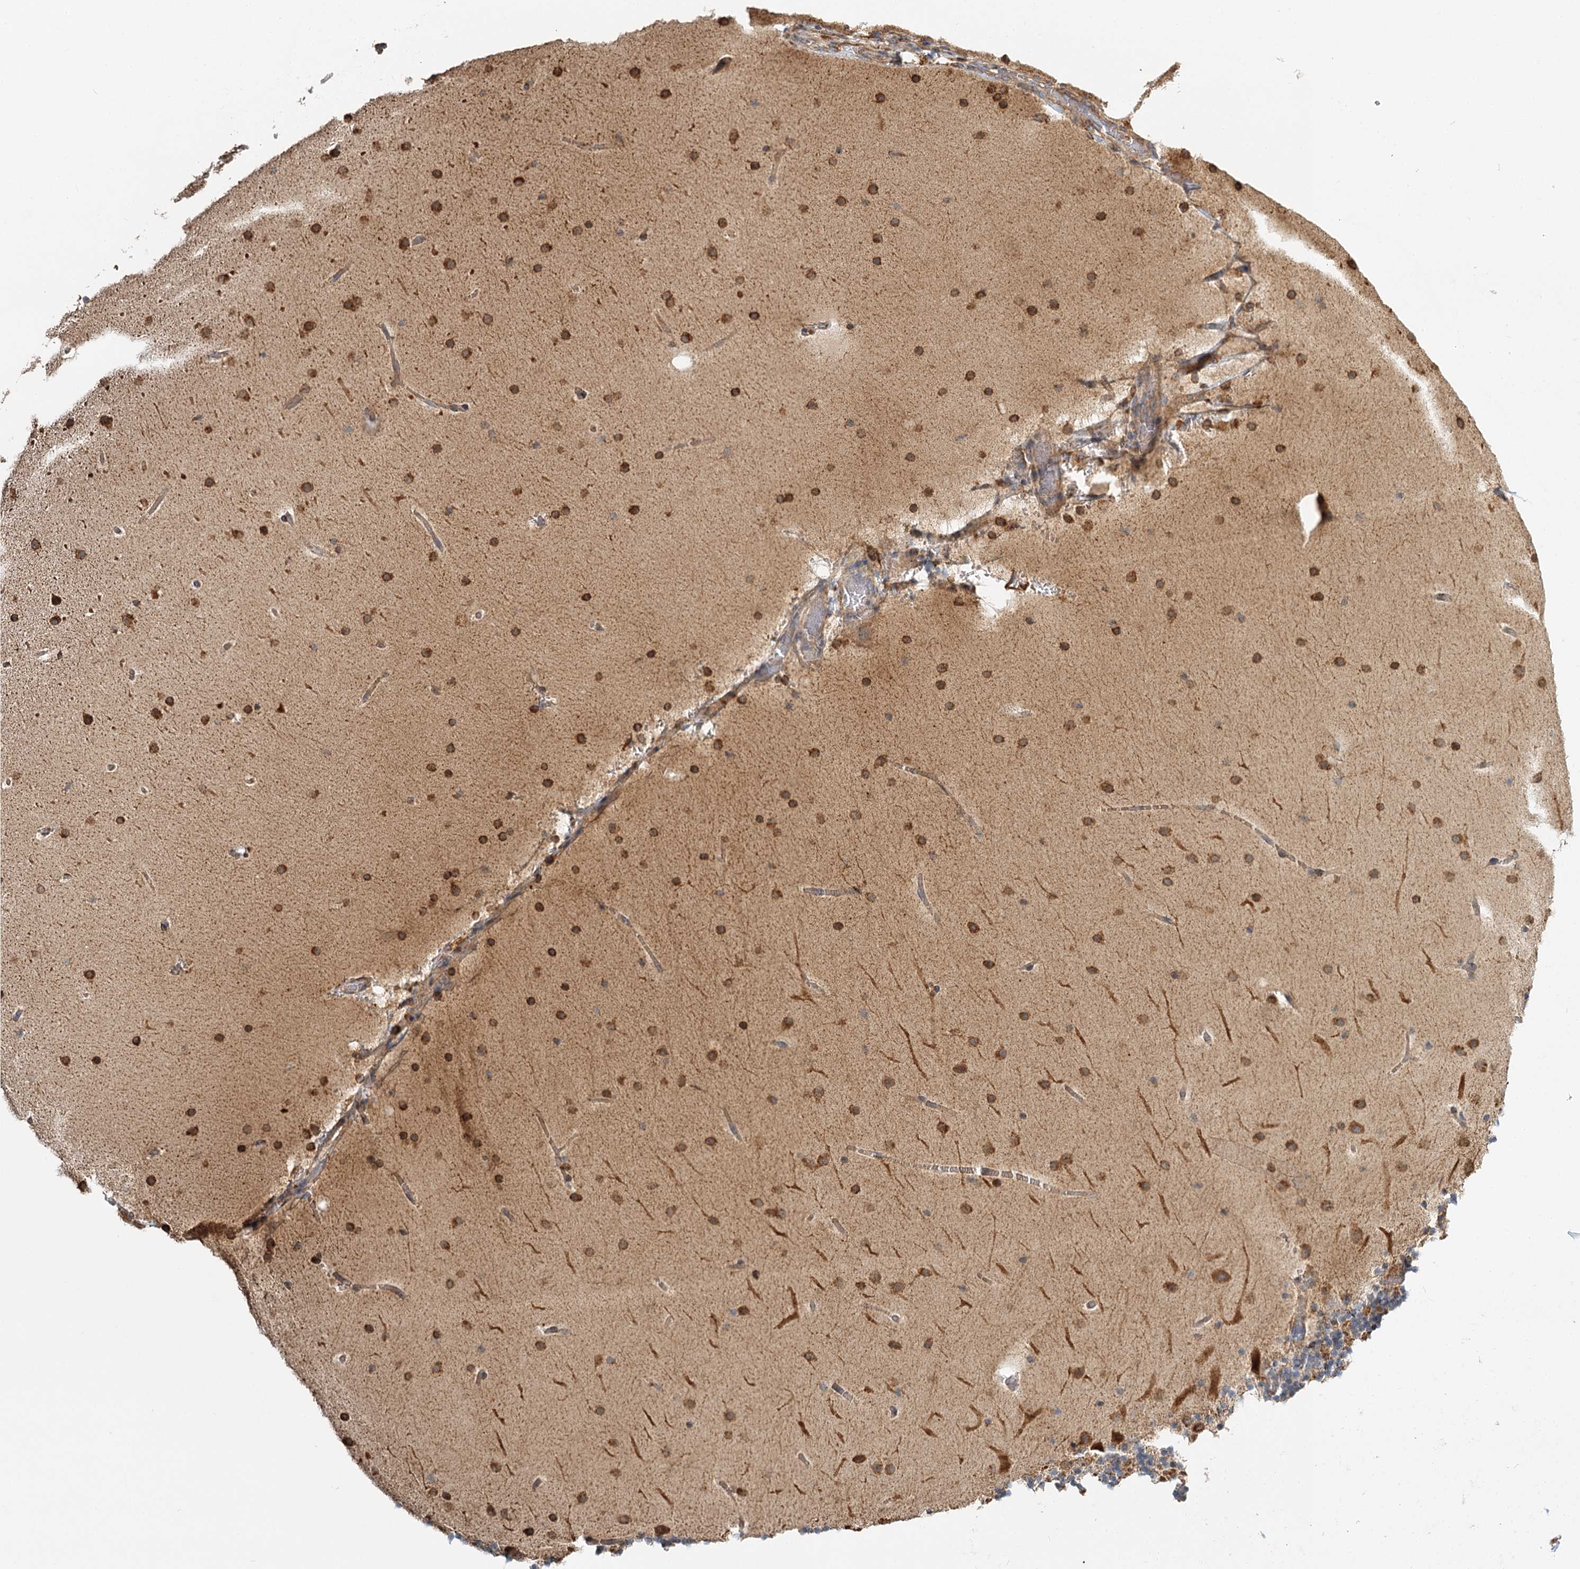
{"staining": {"intensity": "moderate", "quantity": "25%-75%", "location": "cytoplasmic/membranous"}, "tissue": "cerebellum", "cell_type": "Cells in granular layer", "image_type": "normal", "snomed": [{"axis": "morphology", "description": "Normal tissue, NOS"}, {"axis": "topography", "description": "Cerebellum"}], "caption": "Immunohistochemical staining of normal cerebellum shows 25%-75% levels of moderate cytoplasmic/membranous protein staining in about 25%-75% of cells in granular layer.", "gene": "TAS1R1", "patient": {"sex": "male", "age": 57}}